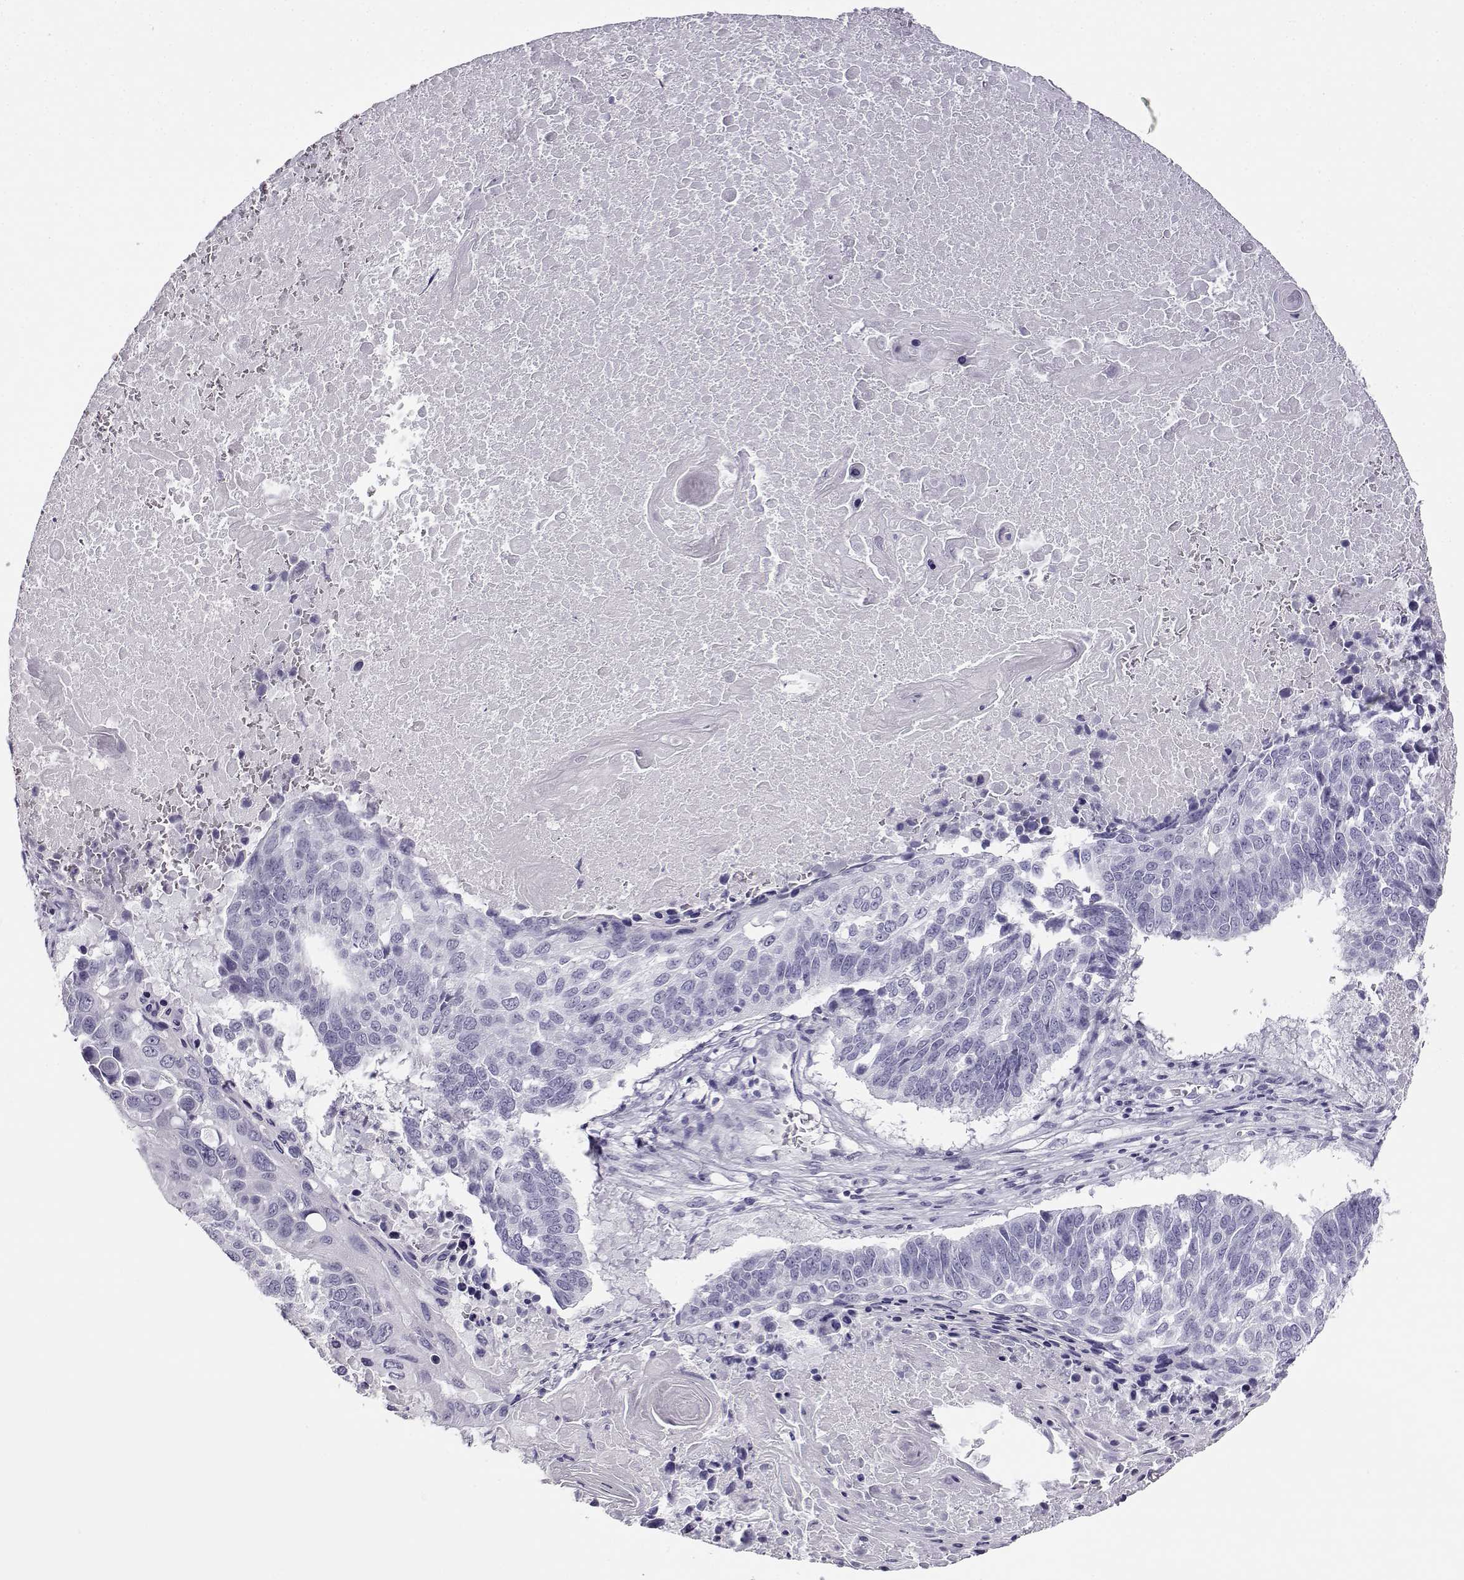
{"staining": {"intensity": "negative", "quantity": "none", "location": "none"}, "tissue": "lung cancer", "cell_type": "Tumor cells", "image_type": "cancer", "snomed": [{"axis": "morphology", "description": "Squamous cell carcinoma, NOS"}, {"axis": "topography", "description": "Lung"}], "caption": "Photomicrograph shows no significant protein staining in tumor cells of lung cancer (squamous cell carcinoma).", "gene": "RHOXF2", "patient": {"sex": "male", "age": 73}}